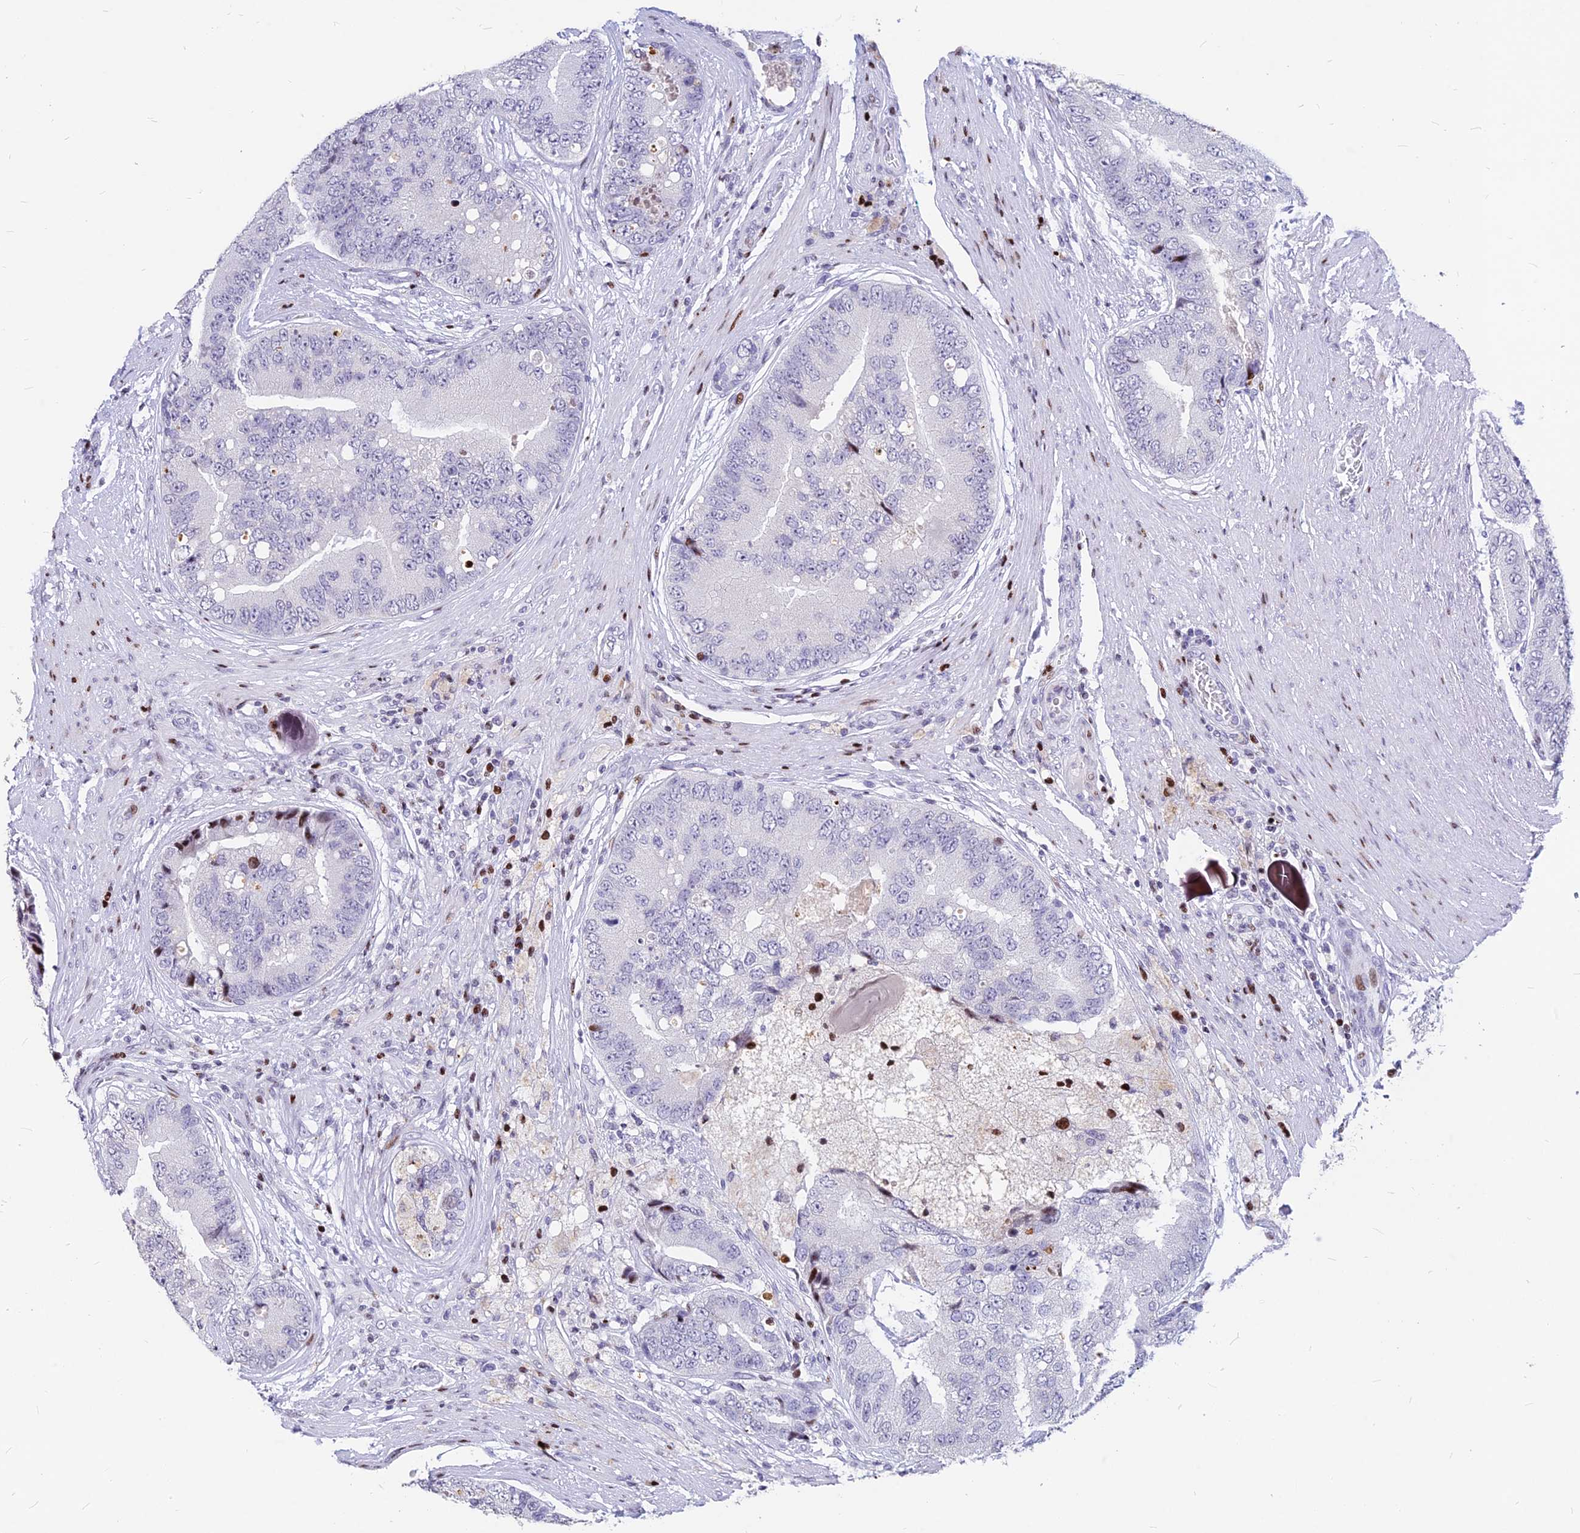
{"staining": {"intensity": "moderate", "quantity": "<25%", "location": "nuclear"}, "tissue": "prostate cancer", "cell_type": "Tumor cells", "image_type": "cancer", "snomed": [{"axis": "morphology", "description": "Adenocarcinoma, High grade"}, {"axis": "topography", "description": "Prostate"}], "caption": "Approximately <25% of tumor cells in adenocarcinoma (high-grade) (prostate) demonstrate moderate nuclear protein positivity as visualized by brown immunohistochemical staining.", "gene": "PRPS1", "patient": {"sex": "male", "age": 70}}